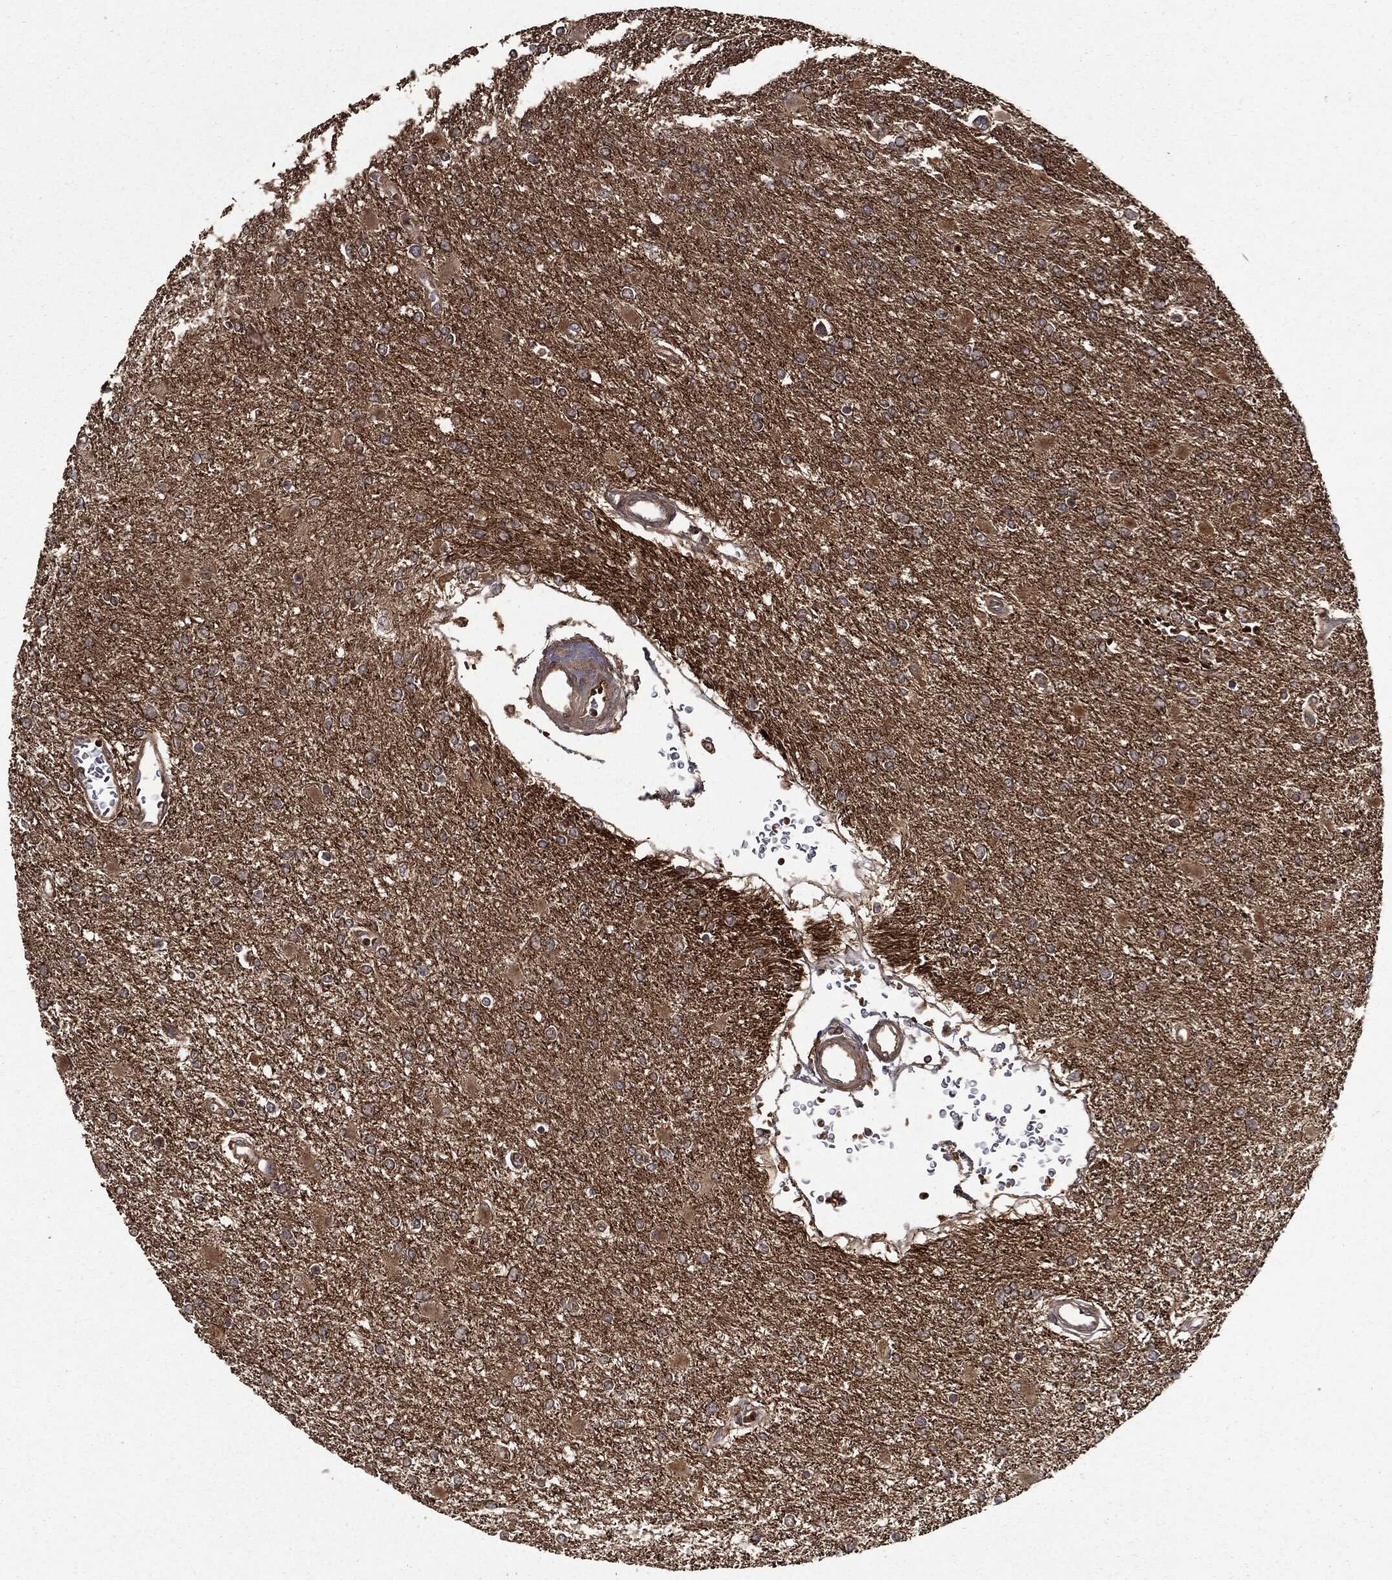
{"staining": {"intensity": "moderate", "quantity": ">75%", "location": "cytoplasmic/membranous"}, "tissue": "glioma", "cell_type": "Tumor cells", "image_type": "cancer", "snomed": [{"axis": "morphology", "description": "Glioma, malignant, High grade"}, {"axis": "topography", "description": "Cerebral cortex"}], "caption": "Immunohistochemistry (IHC) (DAB (3,3'-diaminobenzidine)) staining of glioma shows moderate cytoplasmic/membranous protein expression in about >75% of tumor cells. Using DAB (3,3'-diaminobenzidine) (brown) and hematoxylin (blue) stains, captured at high magnification using brightfield microscopy.", "gene": "HTT", "patient": {"sex": "male", "age": 79}}